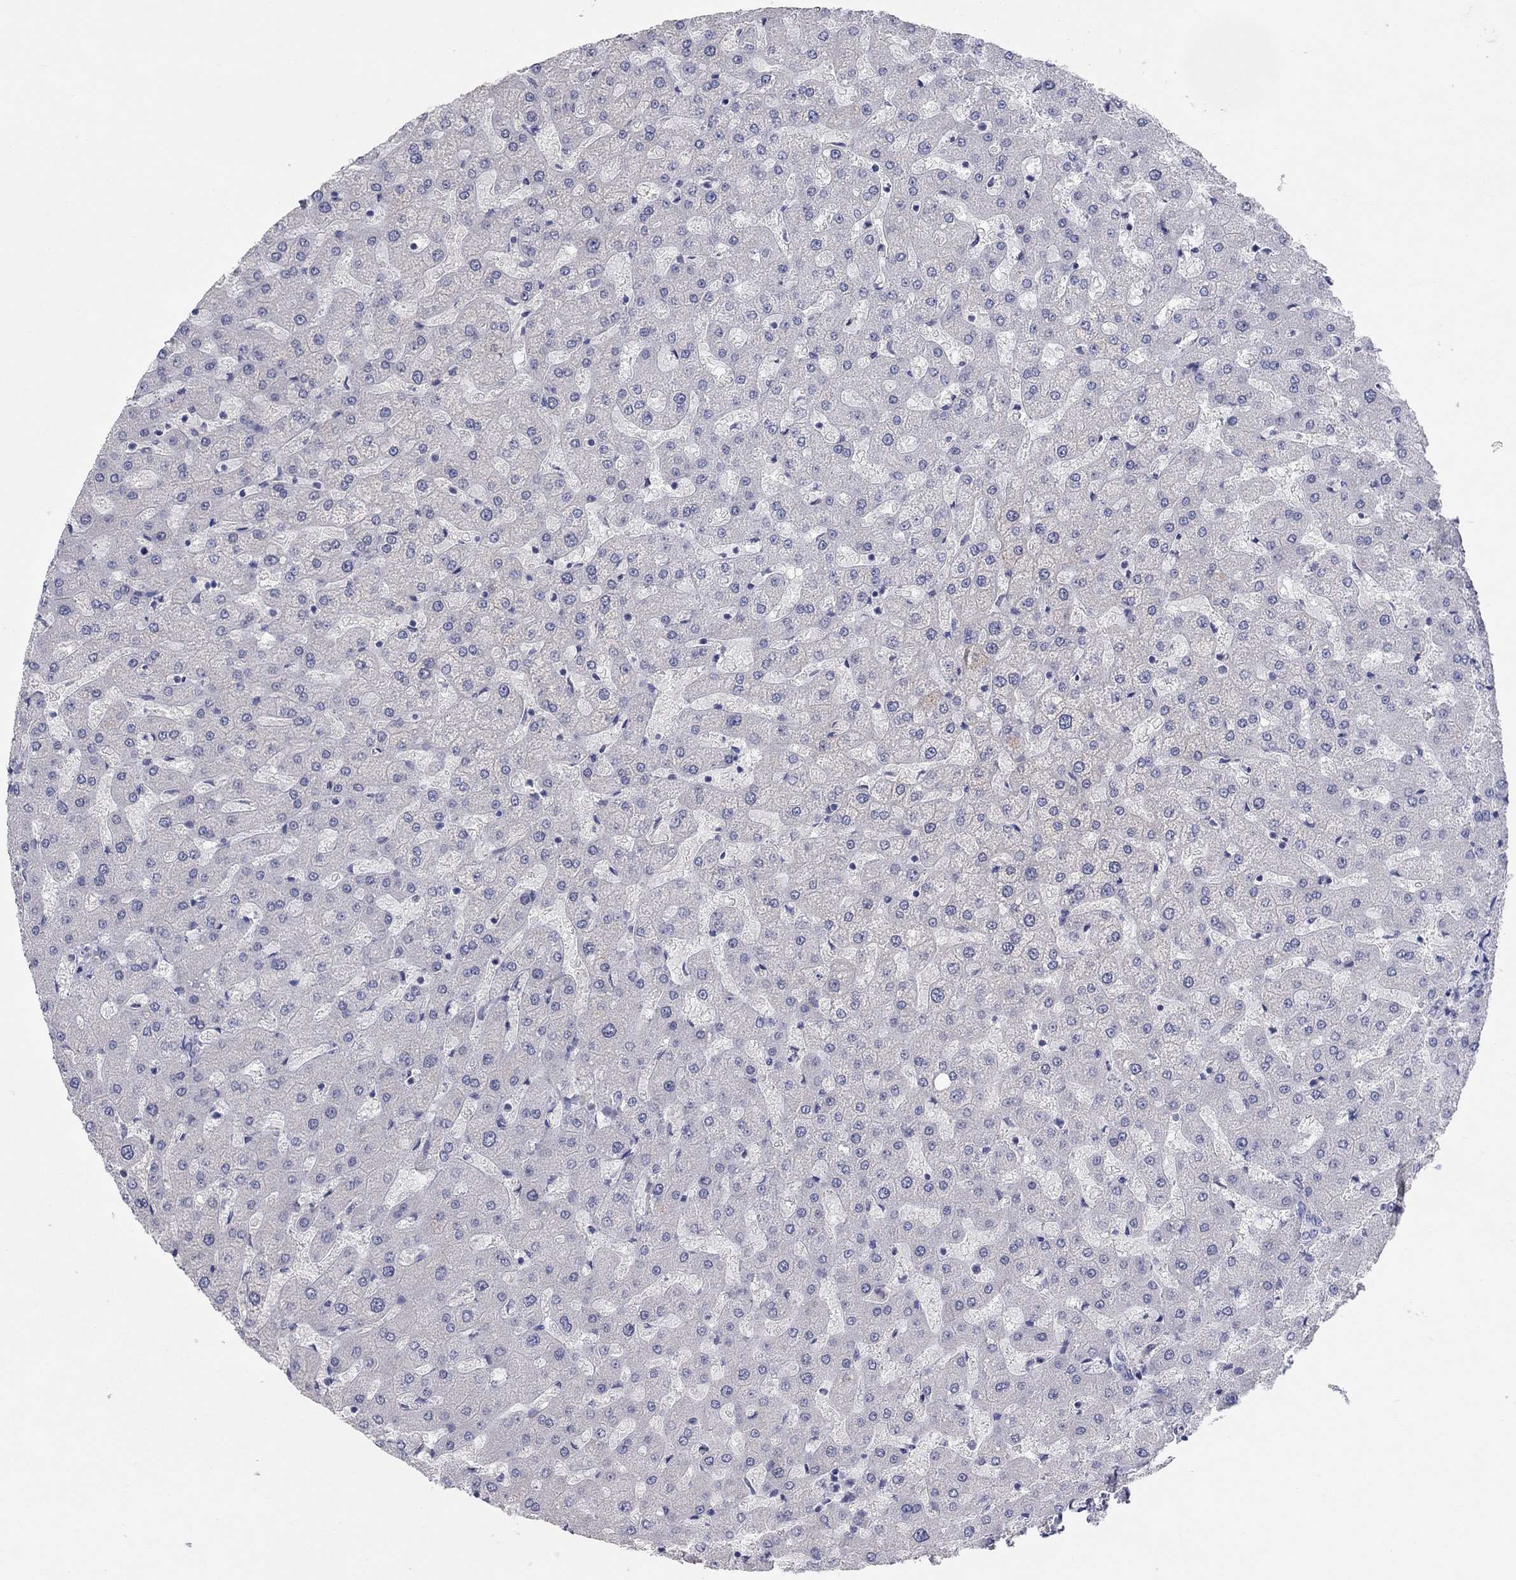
{"staining": {"intensity": "negative", "quantity": "none", "location": "none"}, "tissue": "liver", "cell_type": "Cholangiocytes", "image_type": "normal", "snomed": [{"axis": "morphology", "description": "Normal tissue, NOS"}, {"axis": "topography", "description": "Liver"}], "caption": "This is an immunohistochemistry histopathology image of unremarkable human liver. There is no expression in cholangiocytes.", "gene": "CPNE6", "patient": {"sex": "female", "age": 50}}